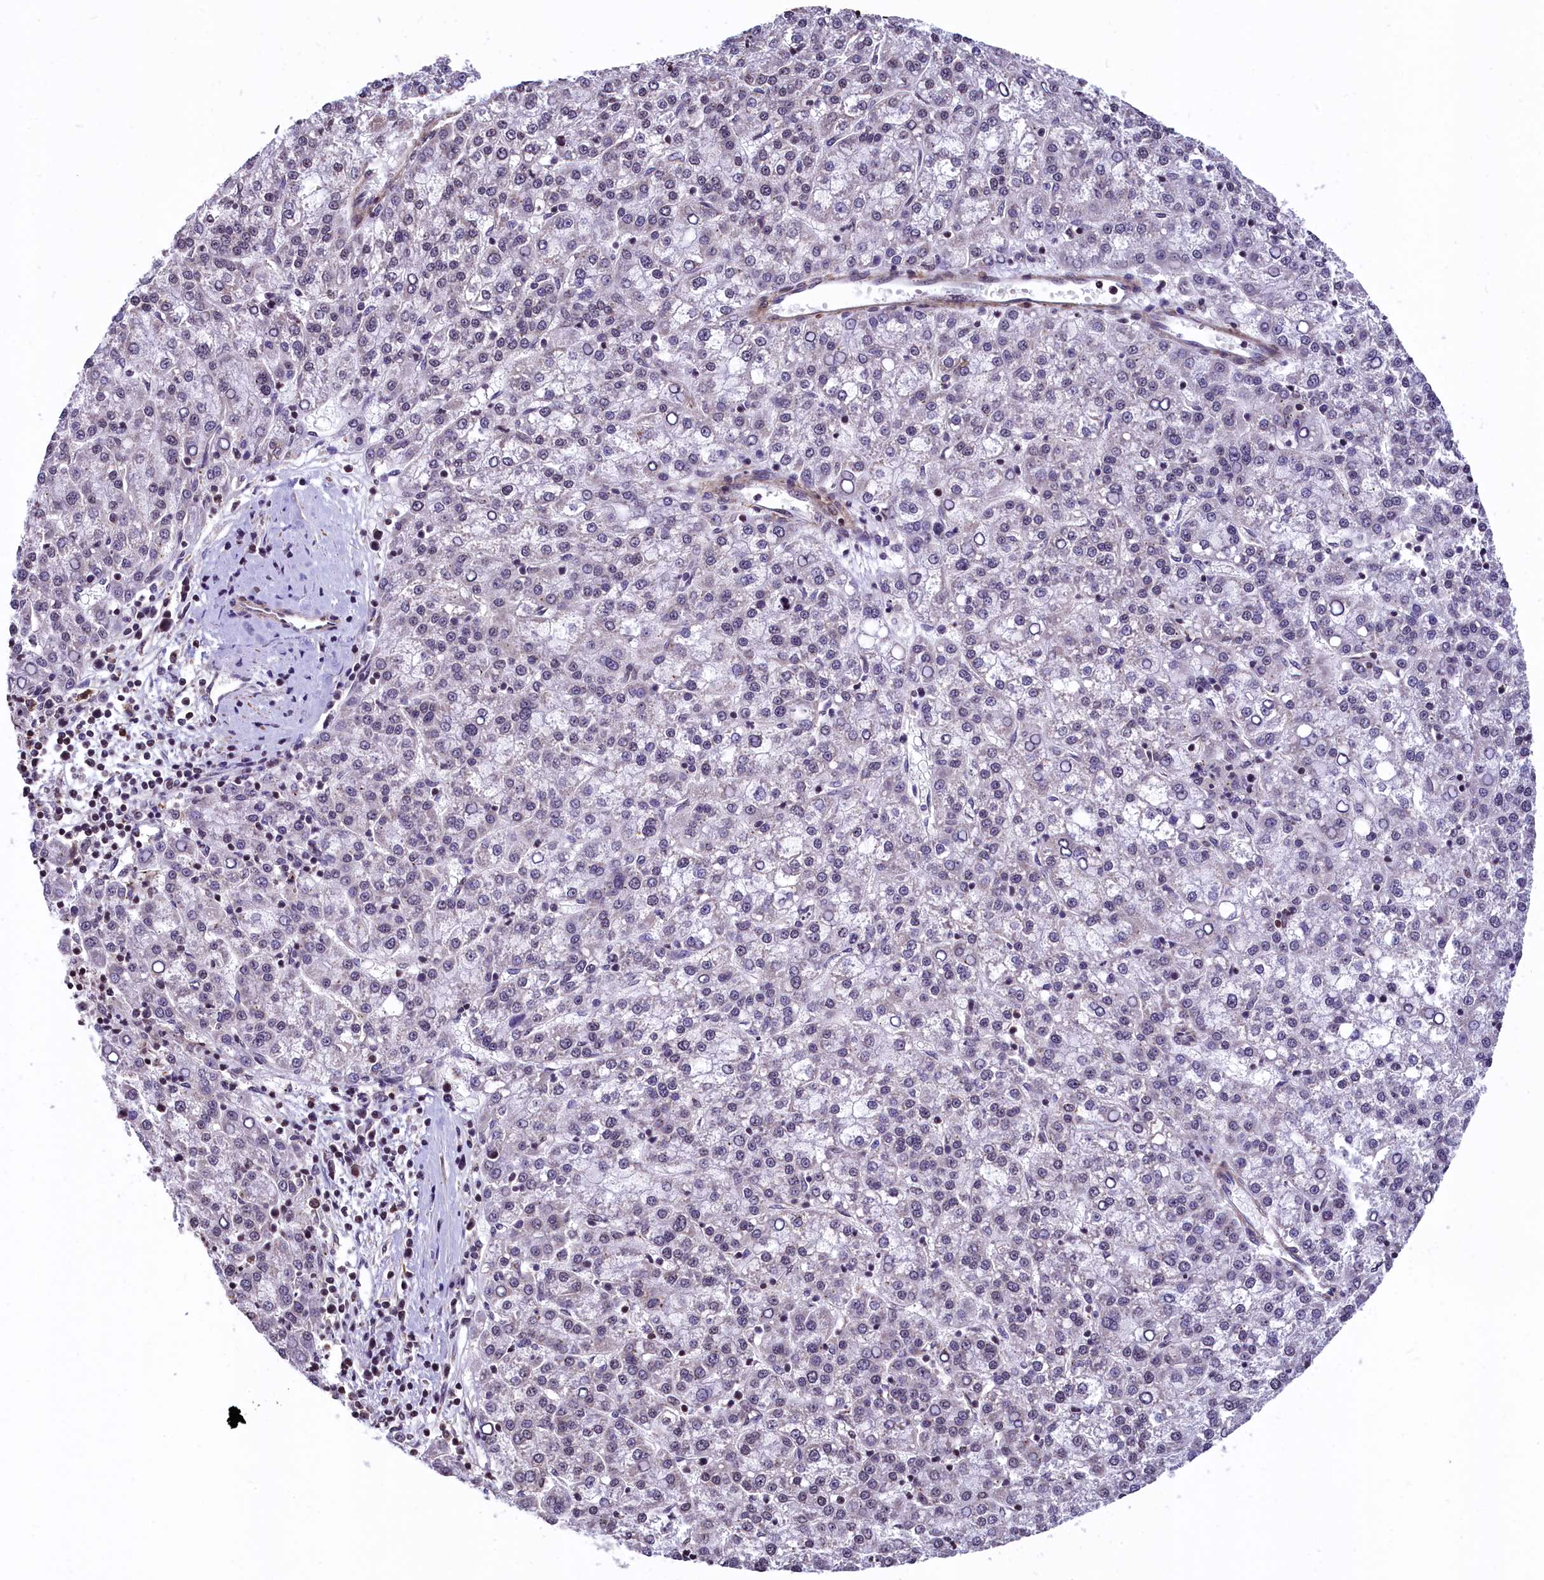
{"staining": {"intensity": "negative", "quantity": "none", "location": "none"}, "tissue": "liver cancer", "cell_type": "Tumor cells", "image_type": "cancer", "snomed": [{"axis": "morphology", "description": "Carcinoma, Hepatocellular, NOS"}, {"axis": "topography", "description": "Liver"}], "caption": "This photomicrograph is of liver hepatocellular carcinoma stained with IHC to label a protein in brown with the nuclei are counter-stained blue. There is no expression in tumor cells. (DAB (3,3'-diaminobenzidine) IHC with hematoxylin counter stain).", "gene": "ZNF2", "patient": {"sex": "female", "age": 58}}